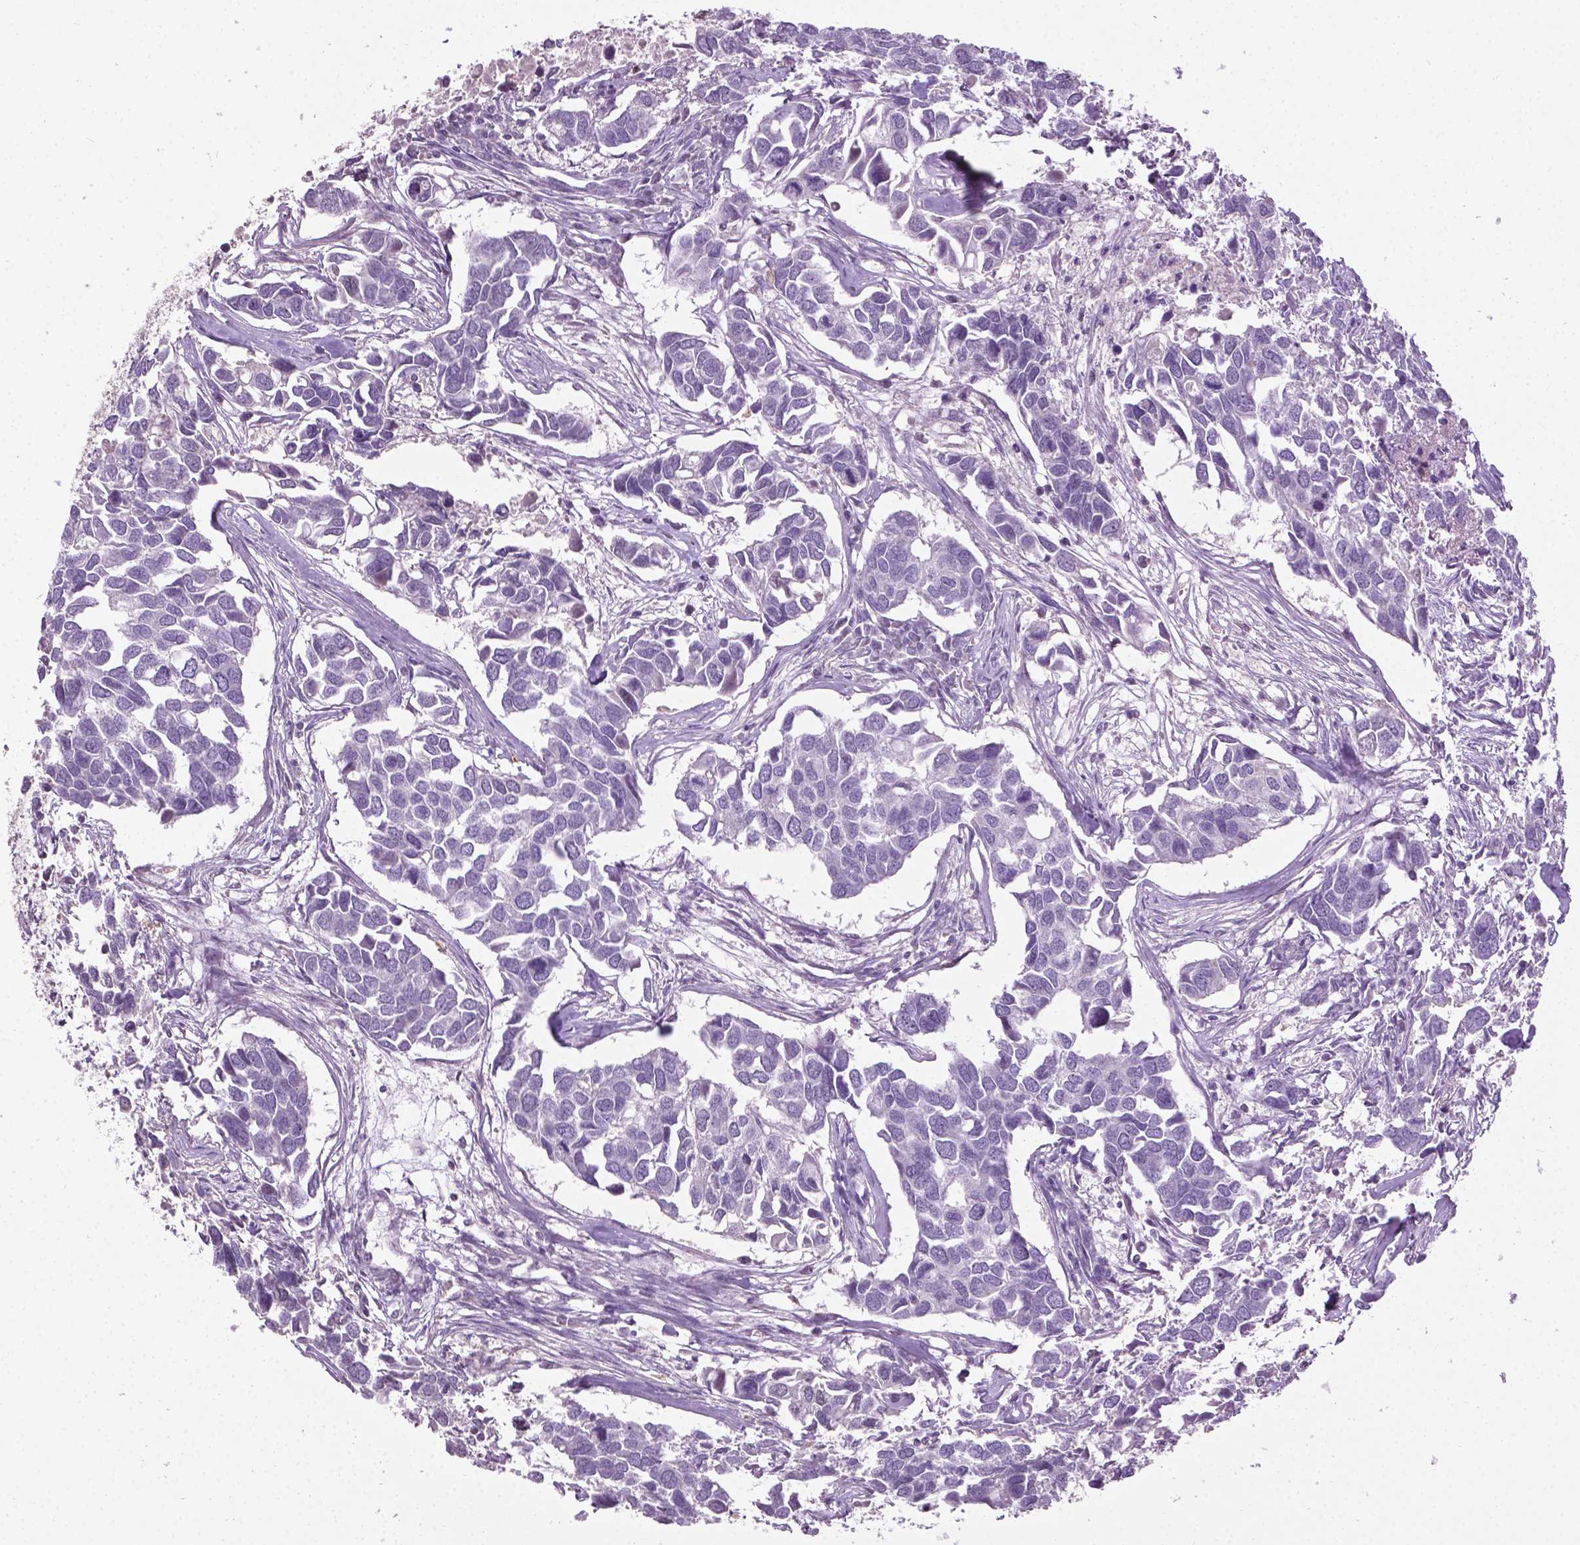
{"staining": {"intensity": "negative", "quantity": "none", "location": "none"}, "tissue": "breast cancer", "cell_type": "Tumor cells", "image_type": "cancer", "snomed": [{"axis": "morphology", "description": "Duct carcinoma"}, {"axis": "topography", "description": "Breast"}], "caption": "Tumor cells are negative for protein expression in human breast cancer (invasive ductal carcinoma).", "gene": "NTNG2", "patient": {"sex": "female", "age": 83}}